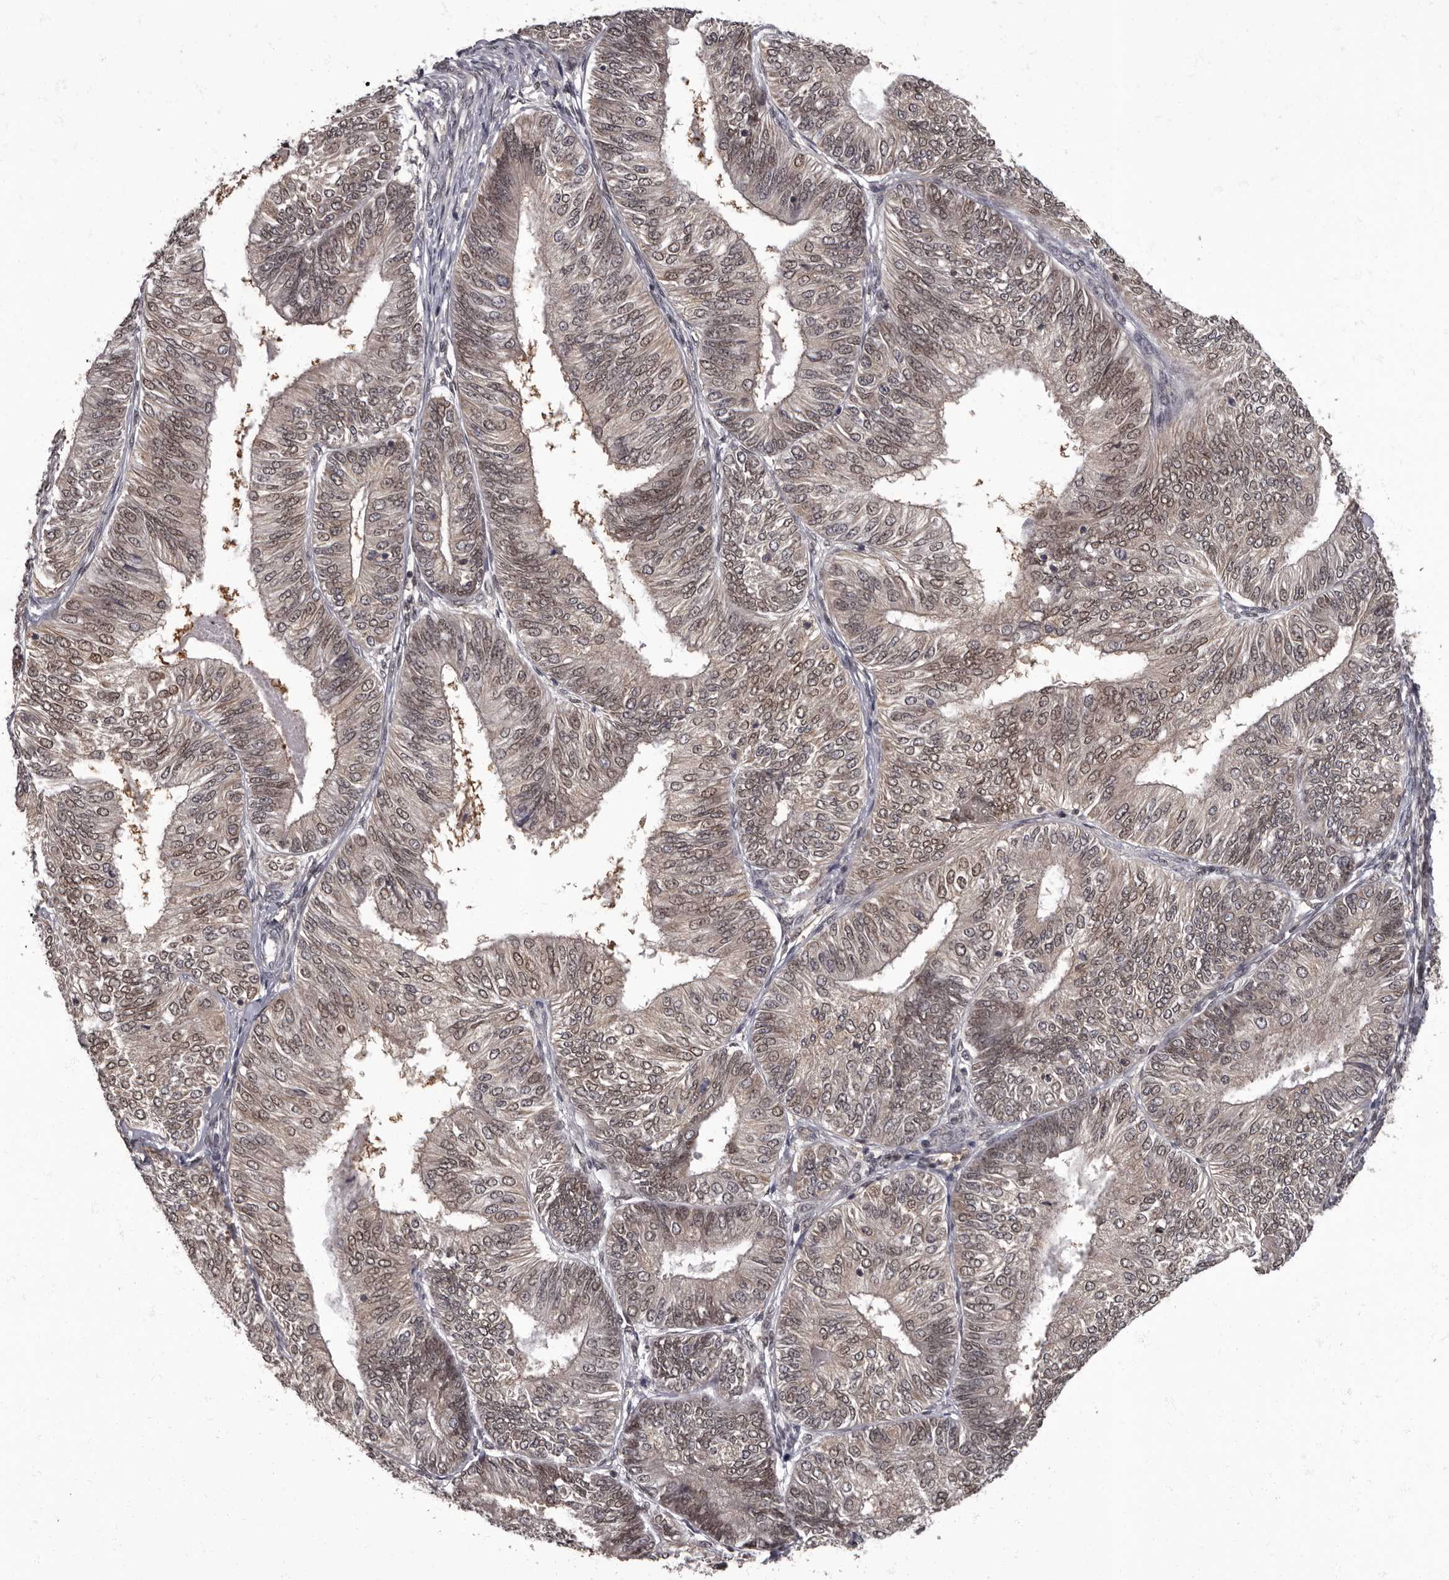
{"staining": {"intensity": "weak", "quantity": ">75%", "location": "nuclear"}, "tissue": "endometrial cancer", "cell_type": "Tumor cells", "image_type": "cancer", "snomed": [{"axis": "morphology", "description": "Adenocarcinoma, NOS"}, {"axis": "topography", "description": "Endometrium"}], "caption": "Immunohistochemical staining of endometrial cancer displays low levels of weak nuclear expression in about >75% of tumor cells. Ihc stains the protein in brown and the nuclei are stained blue.", "gene": "C1orf50", "patient": {"sex": "female", "age": 58}}